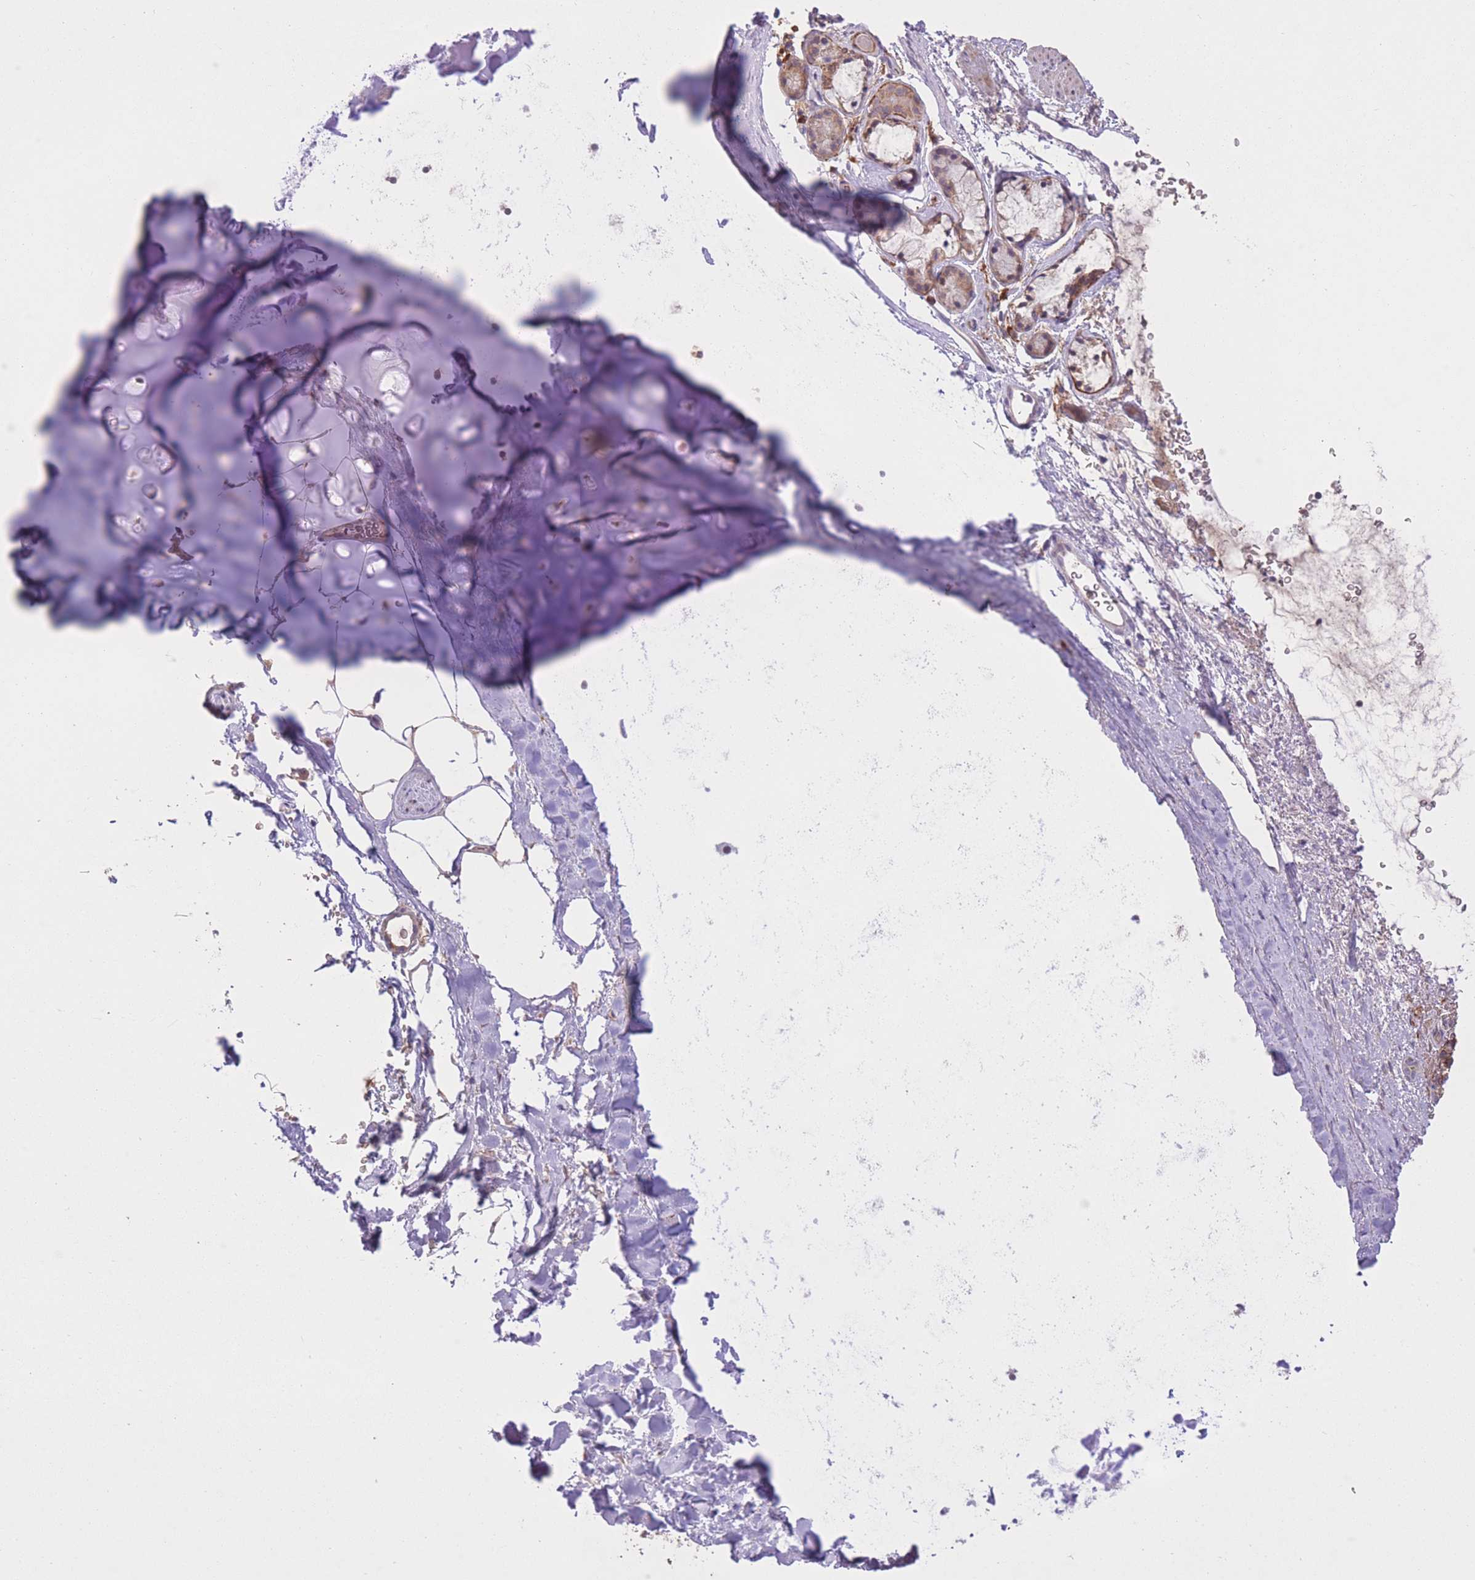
{"staining": {"intensity": "negative", "quantity": "none", "location": "none"}, "tissue": "adipose tissue", "cell_type": "Adipocytes", "image_type": "normal", "snomed": [{"axis": "morphology", "description": "Normal tissue, NOS"}, {"axis": "topography", "description": "Cartilage tissue"}, {"axis": "topography", "description": "Bronchus"}], "caption": "Adipocytes show no significant staining in benign adipose tissue.", "gene": "POLR3F", "patient": {"sex": "female", "age": 72}}